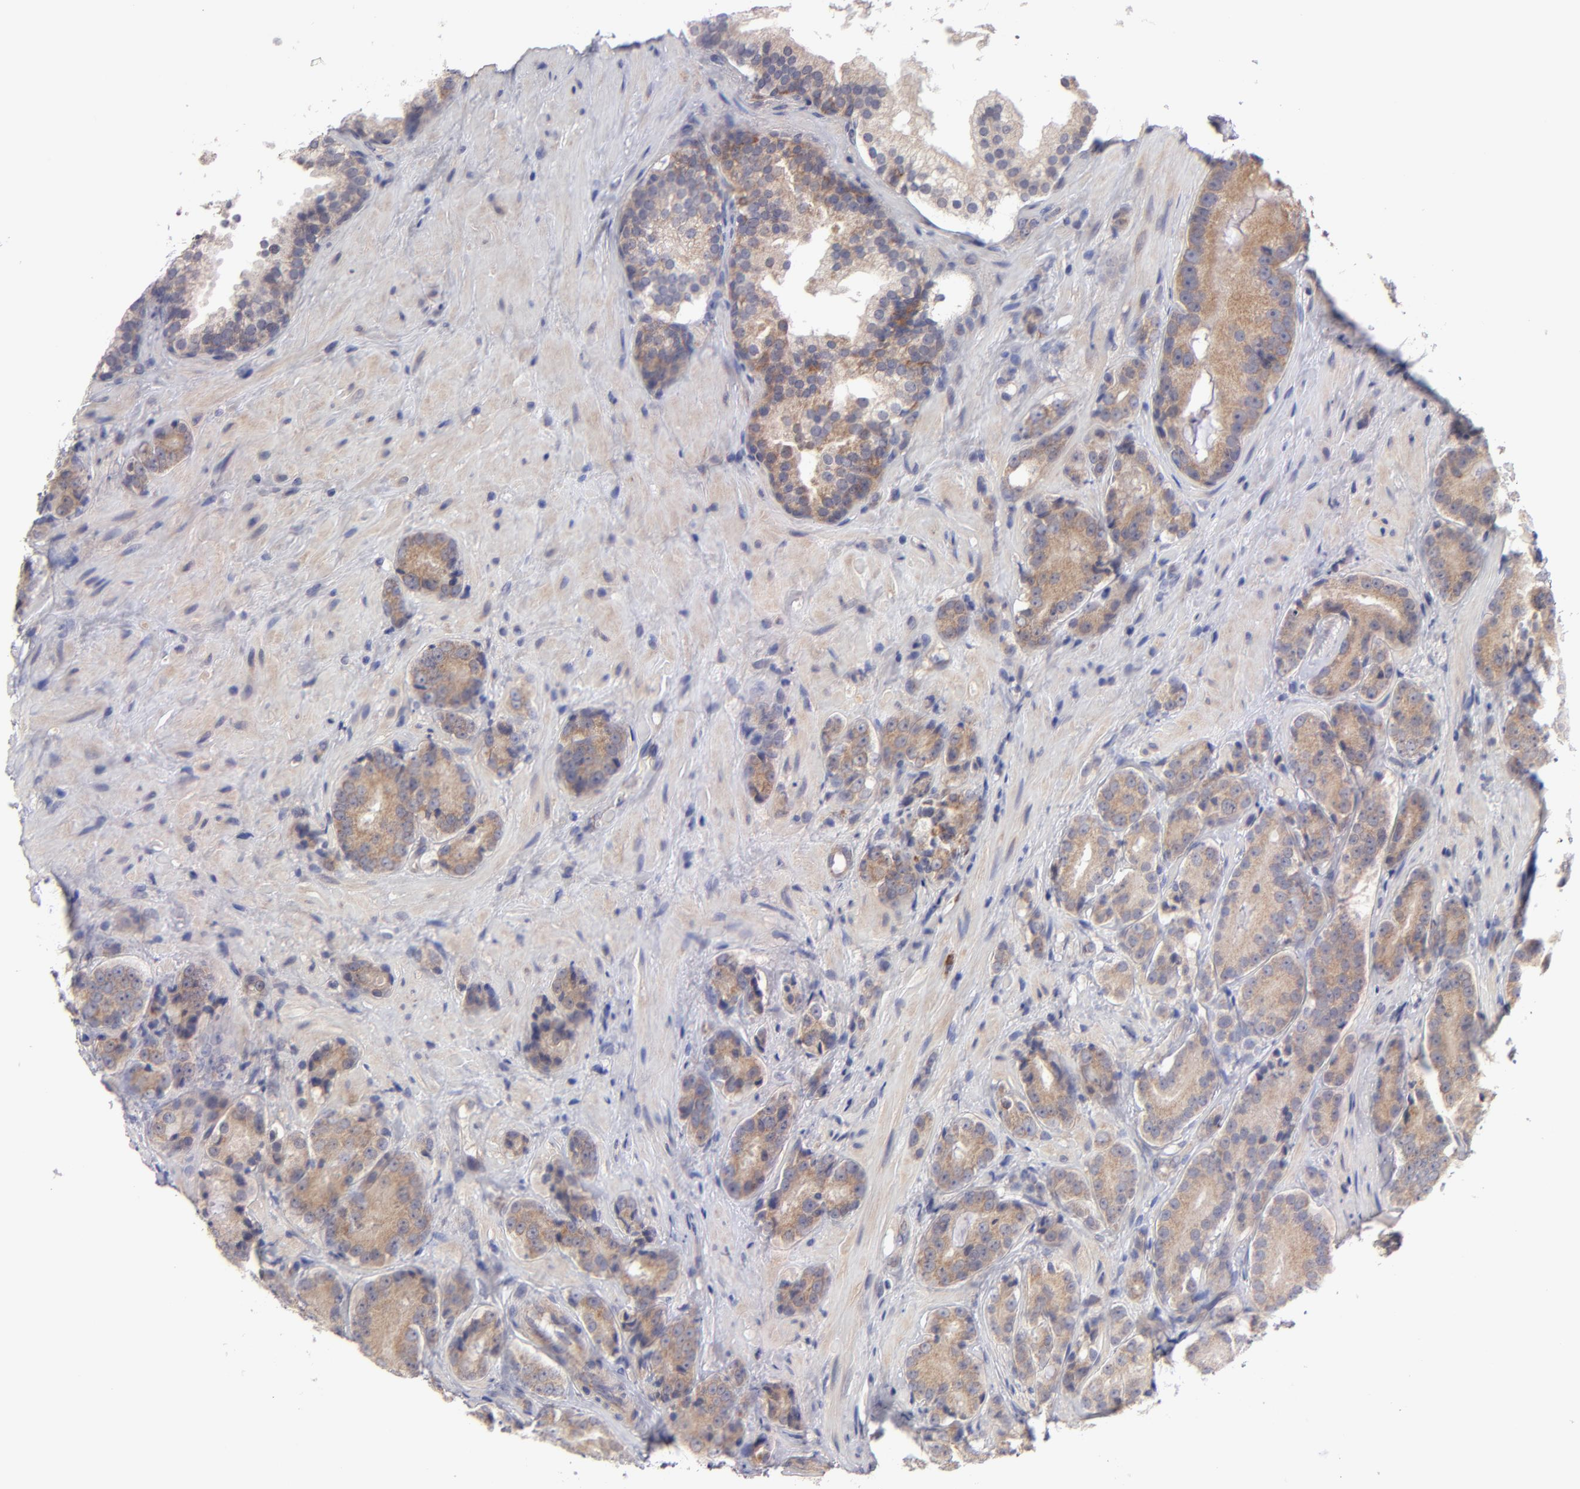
{"staining": {"intensity": "moderate", "quantity": ">75%", "location": "cytoplasmic/membranous"}, "tissue": "prostate cancer", "cell_type": "Tumor cells", "image_type": "cancer", "snomed": [{"axis": "morphology", "description": "Adenocarcinoma, High grade"}, {"axis": "topography", "description": "Prostate"}], "caption": "Human prostate adenocarcinoma (high-grade) stained with a brown dye demonstrates moderate cytoplasmic/membranous positive staining in about >75% of tumor cells.", "gene": "HCCS", "patient": {"sex": "male", "age": 70}}